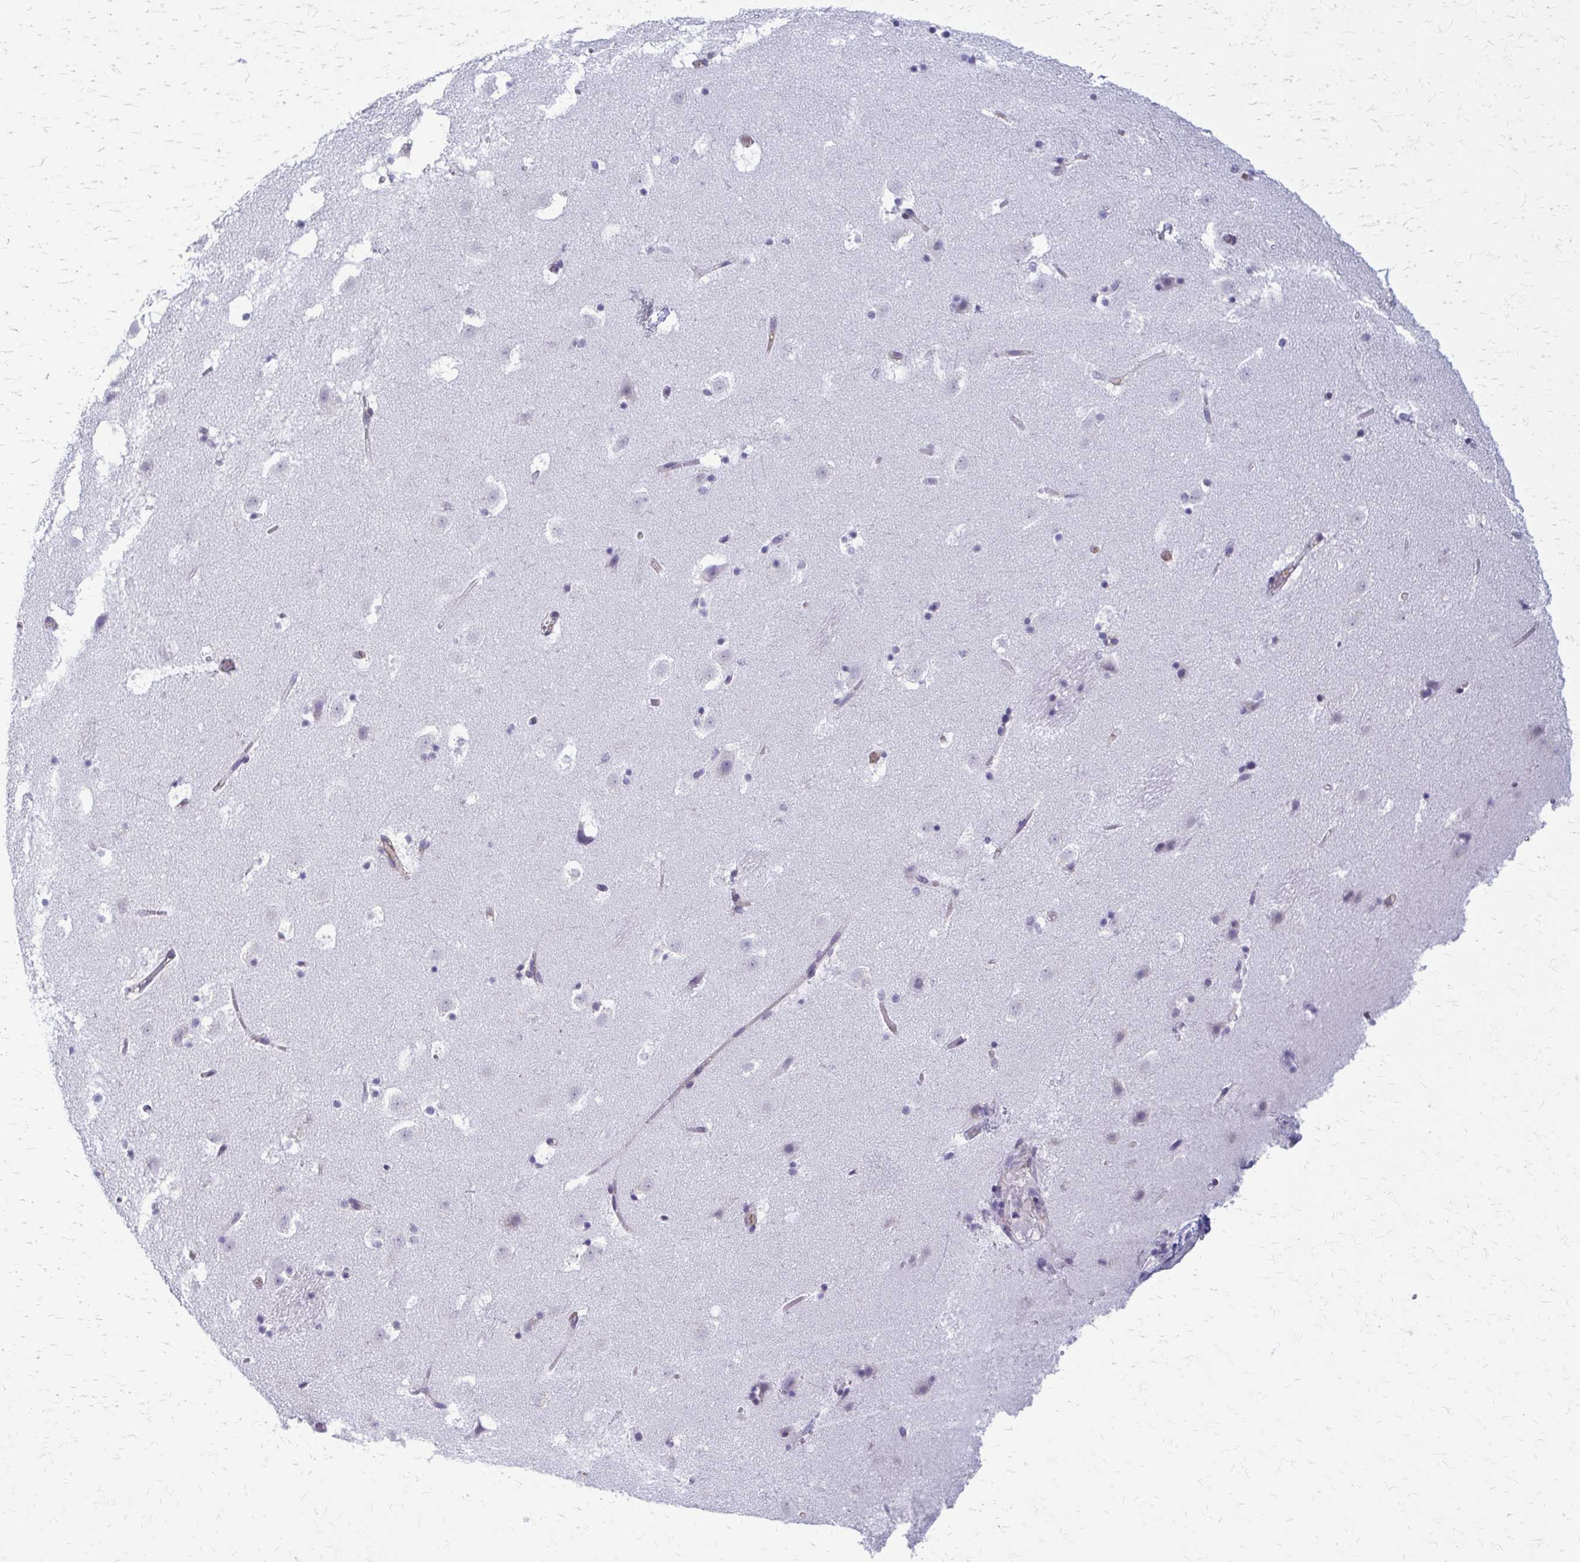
{"staining": {"intensity": "negative", "quantity": "none", "location": "none"}, "tissue": "caudate", "cell_type": "Glial cells", "image_type": "normal", "snomed": [{"axis": "morphology", "description": "Normal tissue, NOS"}, {"axis": "topography", "description": "Lateral ventricle wall"}], "caption": "High magnification brightfield microscopy of normal caudate stained with DAB (3,3'-diaminobenzidine) (brown) and counterstained with hematoxylin (blue): glial cells show no significant staining.", "gene": "DEPP1", "patient": {"sex": "male", "age": 37}}